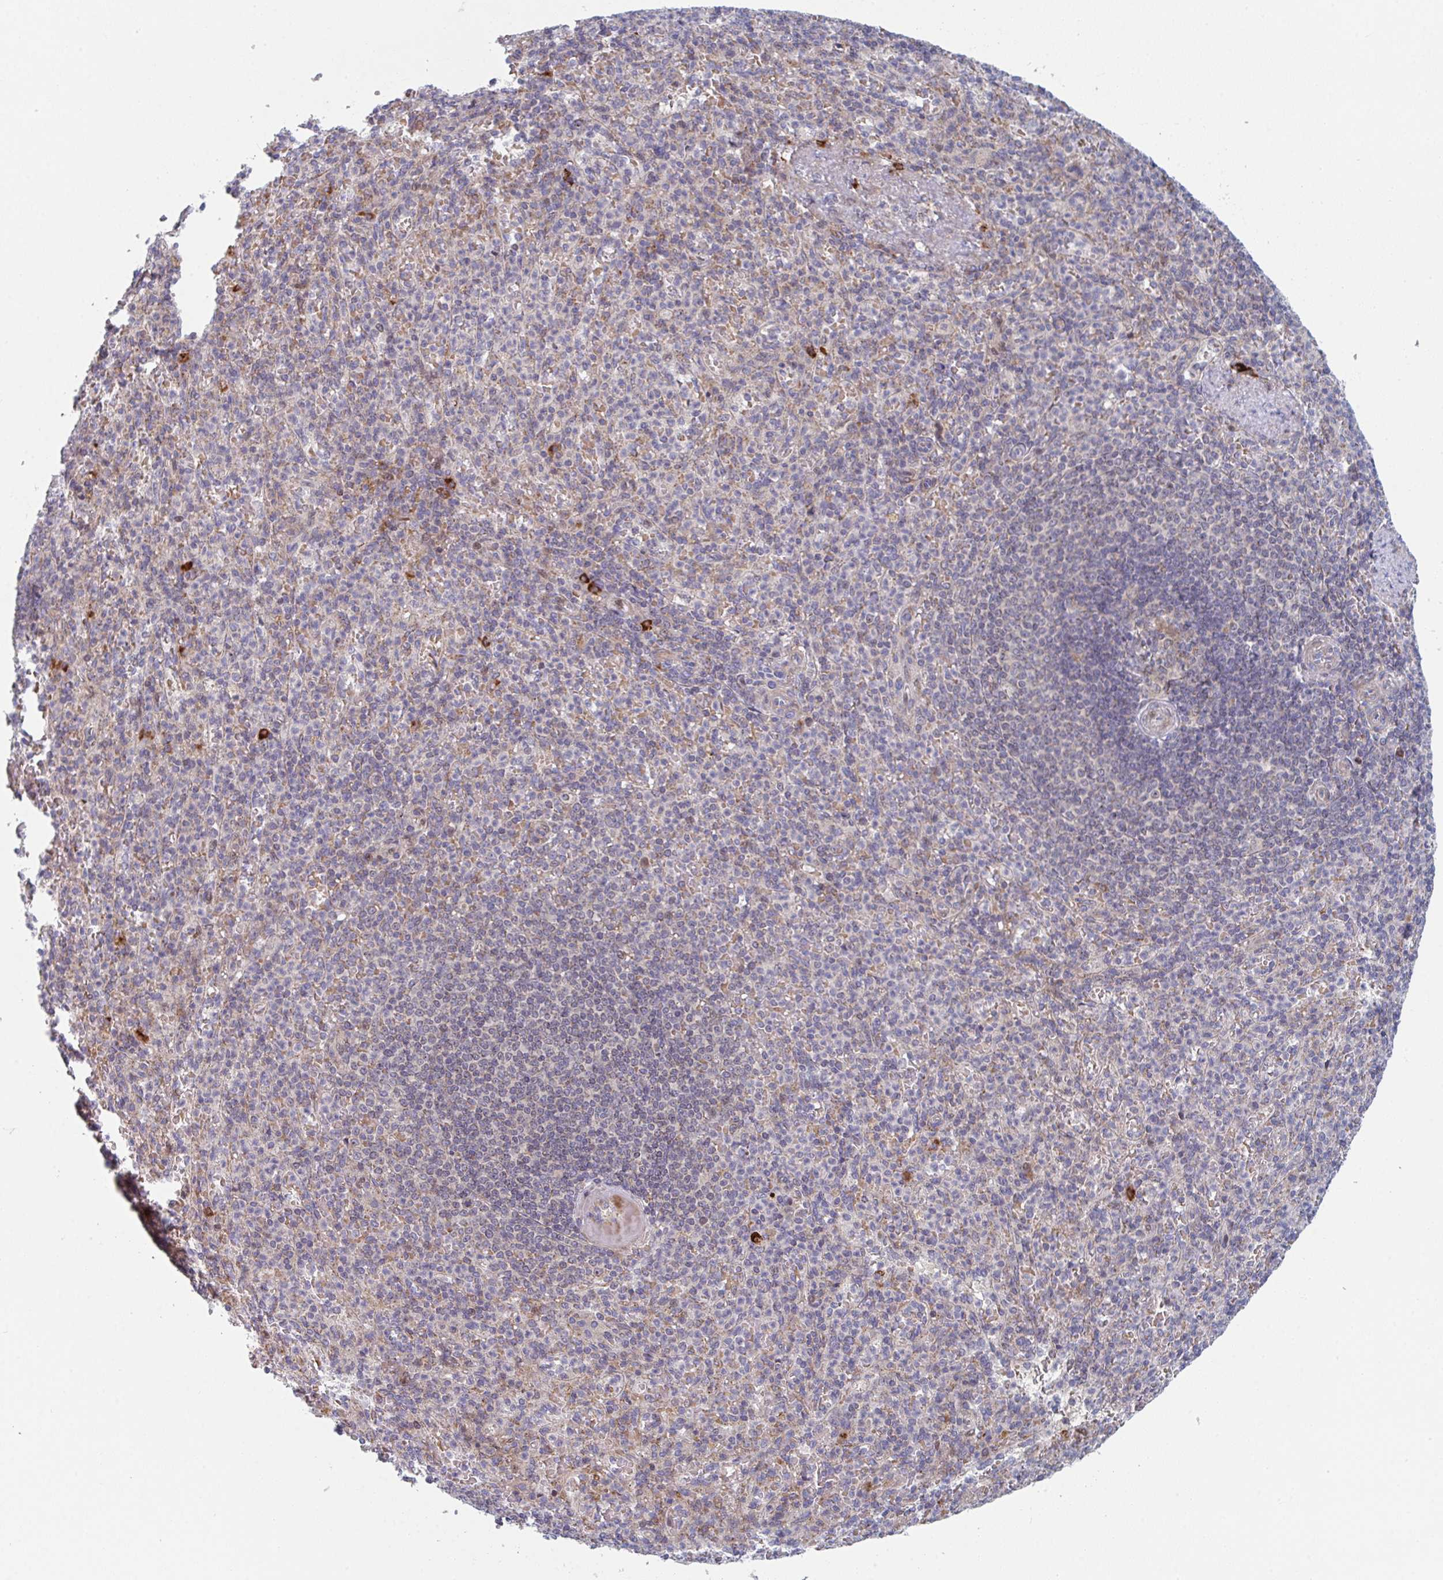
{"staining": {"intensity": "strong", "quantity": "<25%", "location": "cytoplasmic/membranous"}, "tissue": "spleen", "cell_type": "Cells in red pulp", "image_type": "normal", "snomed": [{"axis": "morphology", "description": "Normal tissue, NOS"}, {"axis": "topography", "description": "Spleen"}], "caption": "Protein staining by immunohistochemistry (IHC) demonstrates strong cytoplasmic/membranous positivity in about <25% of cells in red pulp in normal spleen. (DAB = brown stain, brightfield microscopy at high magnification).", "gene": "ZNF644", "patient": {"sex": "female", "age": 74}}